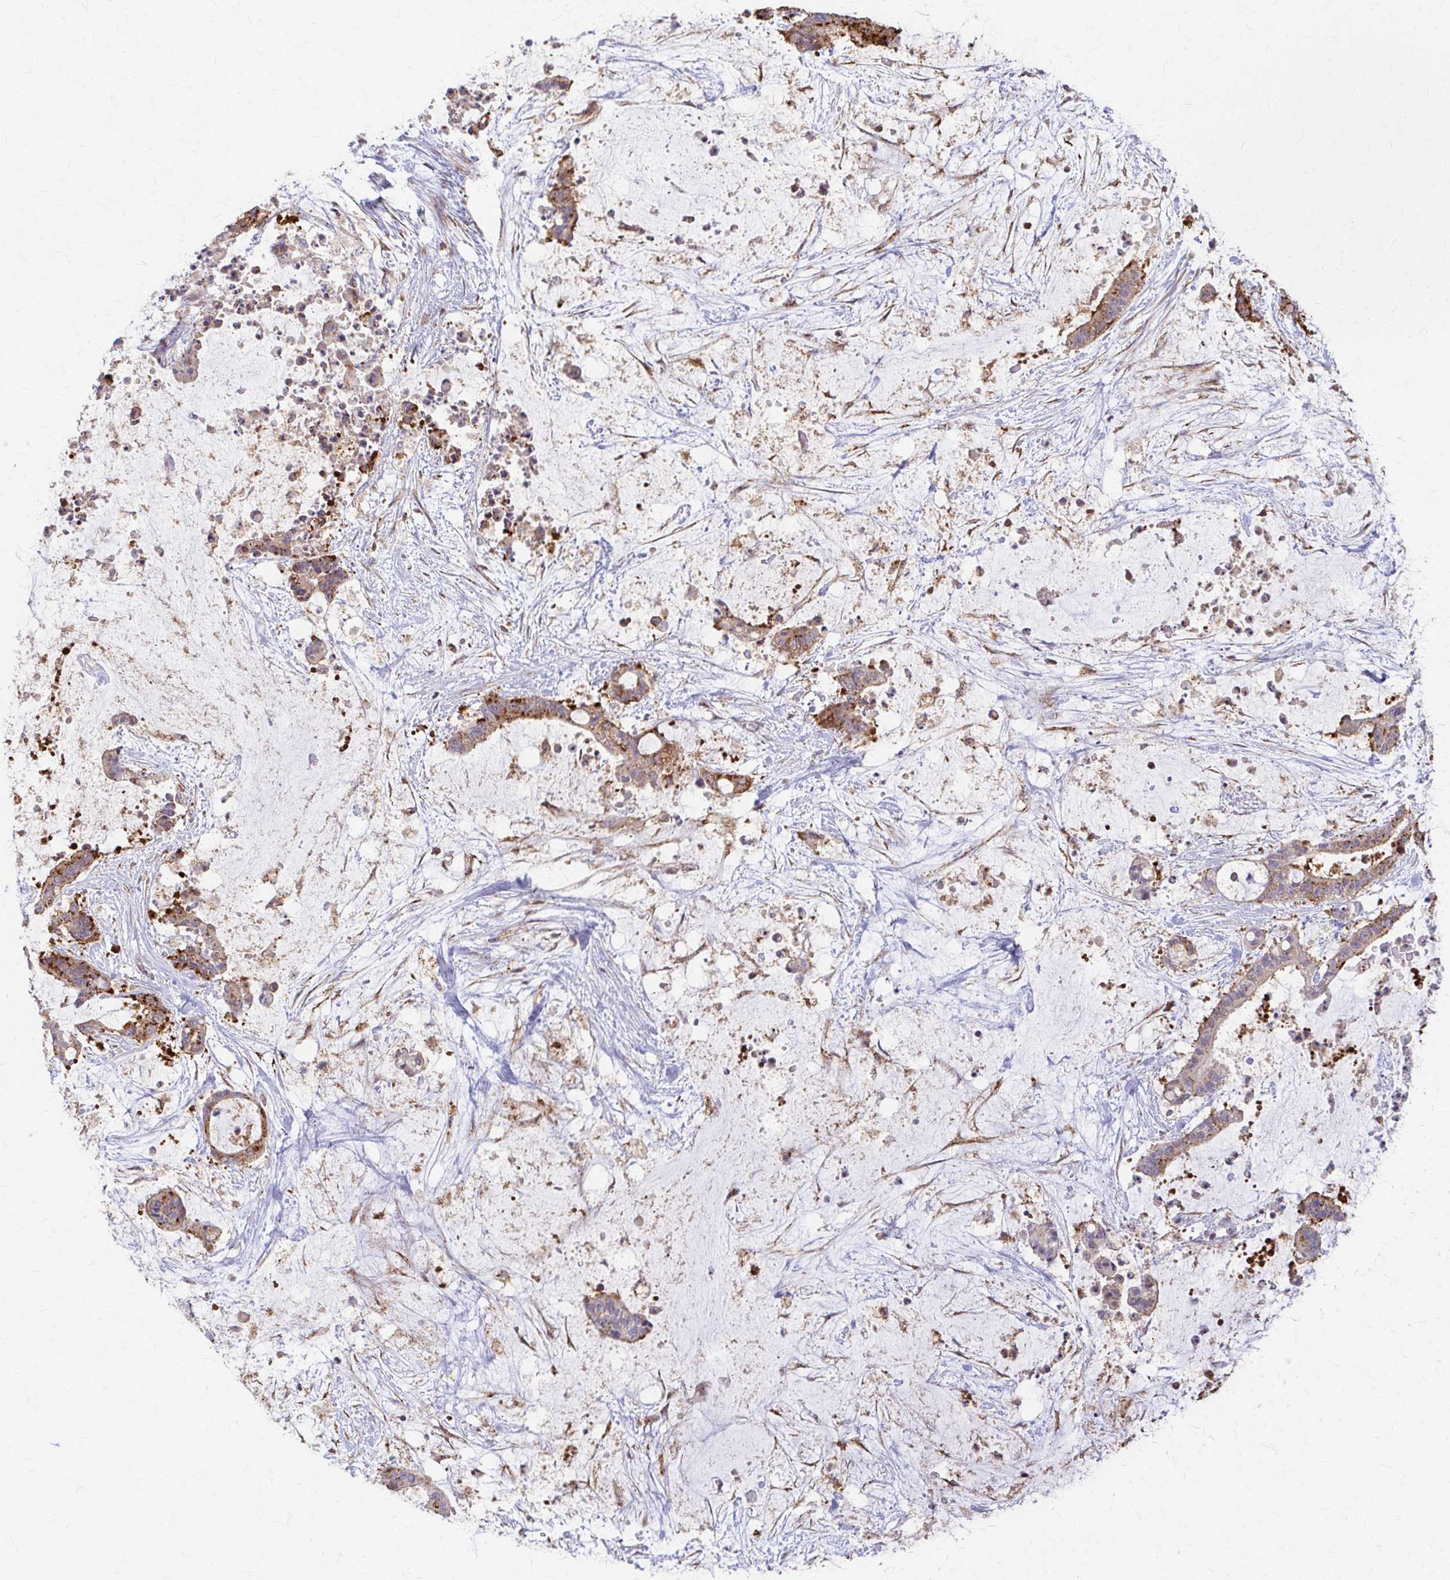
{"staining": {"intensity": "strong", "quantity": "25%-75%", "location": "cytoplasmic/membranous"}, "tissue": "liver cancer", "cell_type": "Tumor cells", "image_type": "cancer", "snomed": [{"axis": "morphology", "description": "Normal tissue, NOS"}, {"axis": "morphology", "description": "Cholangiocarcinoma"}, {"axis": "topography", "description": "Liver"}, {"axis": "topography", "description": "Peripheral nerve tissue"}], "caption": "Immunohistochemical staining of human cholangiocarcinoma (liver) demonstrates high levels of strong cytoplasmic/membranous protein positivity in about 25%-75% of tumor cells.", "gene": "ARHGAP35", "patient": {"sex": "female", "age": 73}}